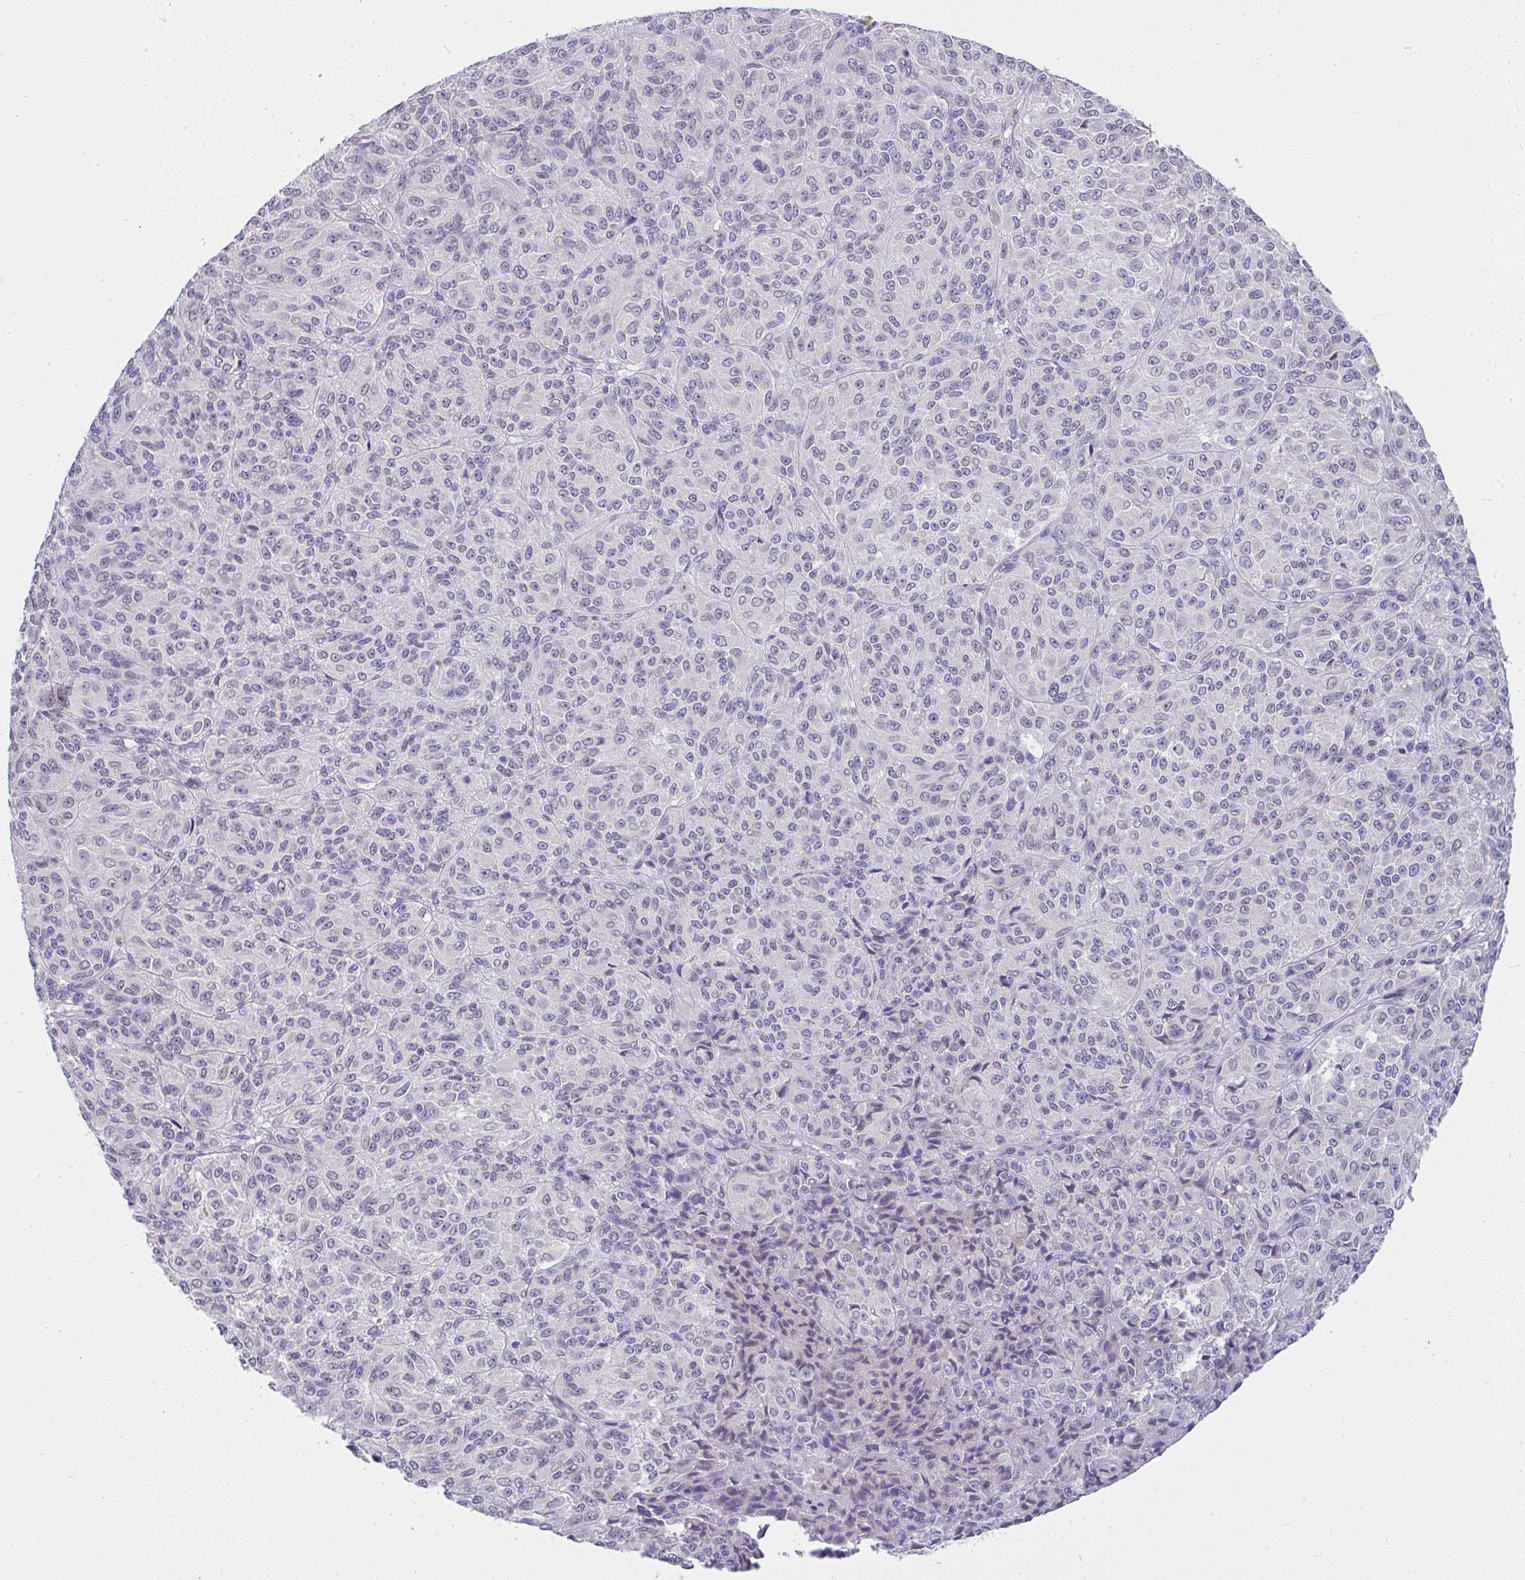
{"staining": {"intensity": "negative", "quantity": "none", "location": "none"}, "tissue": "melanoma", "cell_type": "Tumor cells", "image_type": "cancer", "snomed": [{"axis": "morphology", "description": "Malignant melanoma, Metastatic site"}, {"axis": "topography", "description": "Brain"}], "caption": "Human melanoma stained for a protein using immunohistochemistry demonstrates no staining in tumor cells.", "gene": "CACNA1S", "patient": {"sex": "female", "age": 56}}